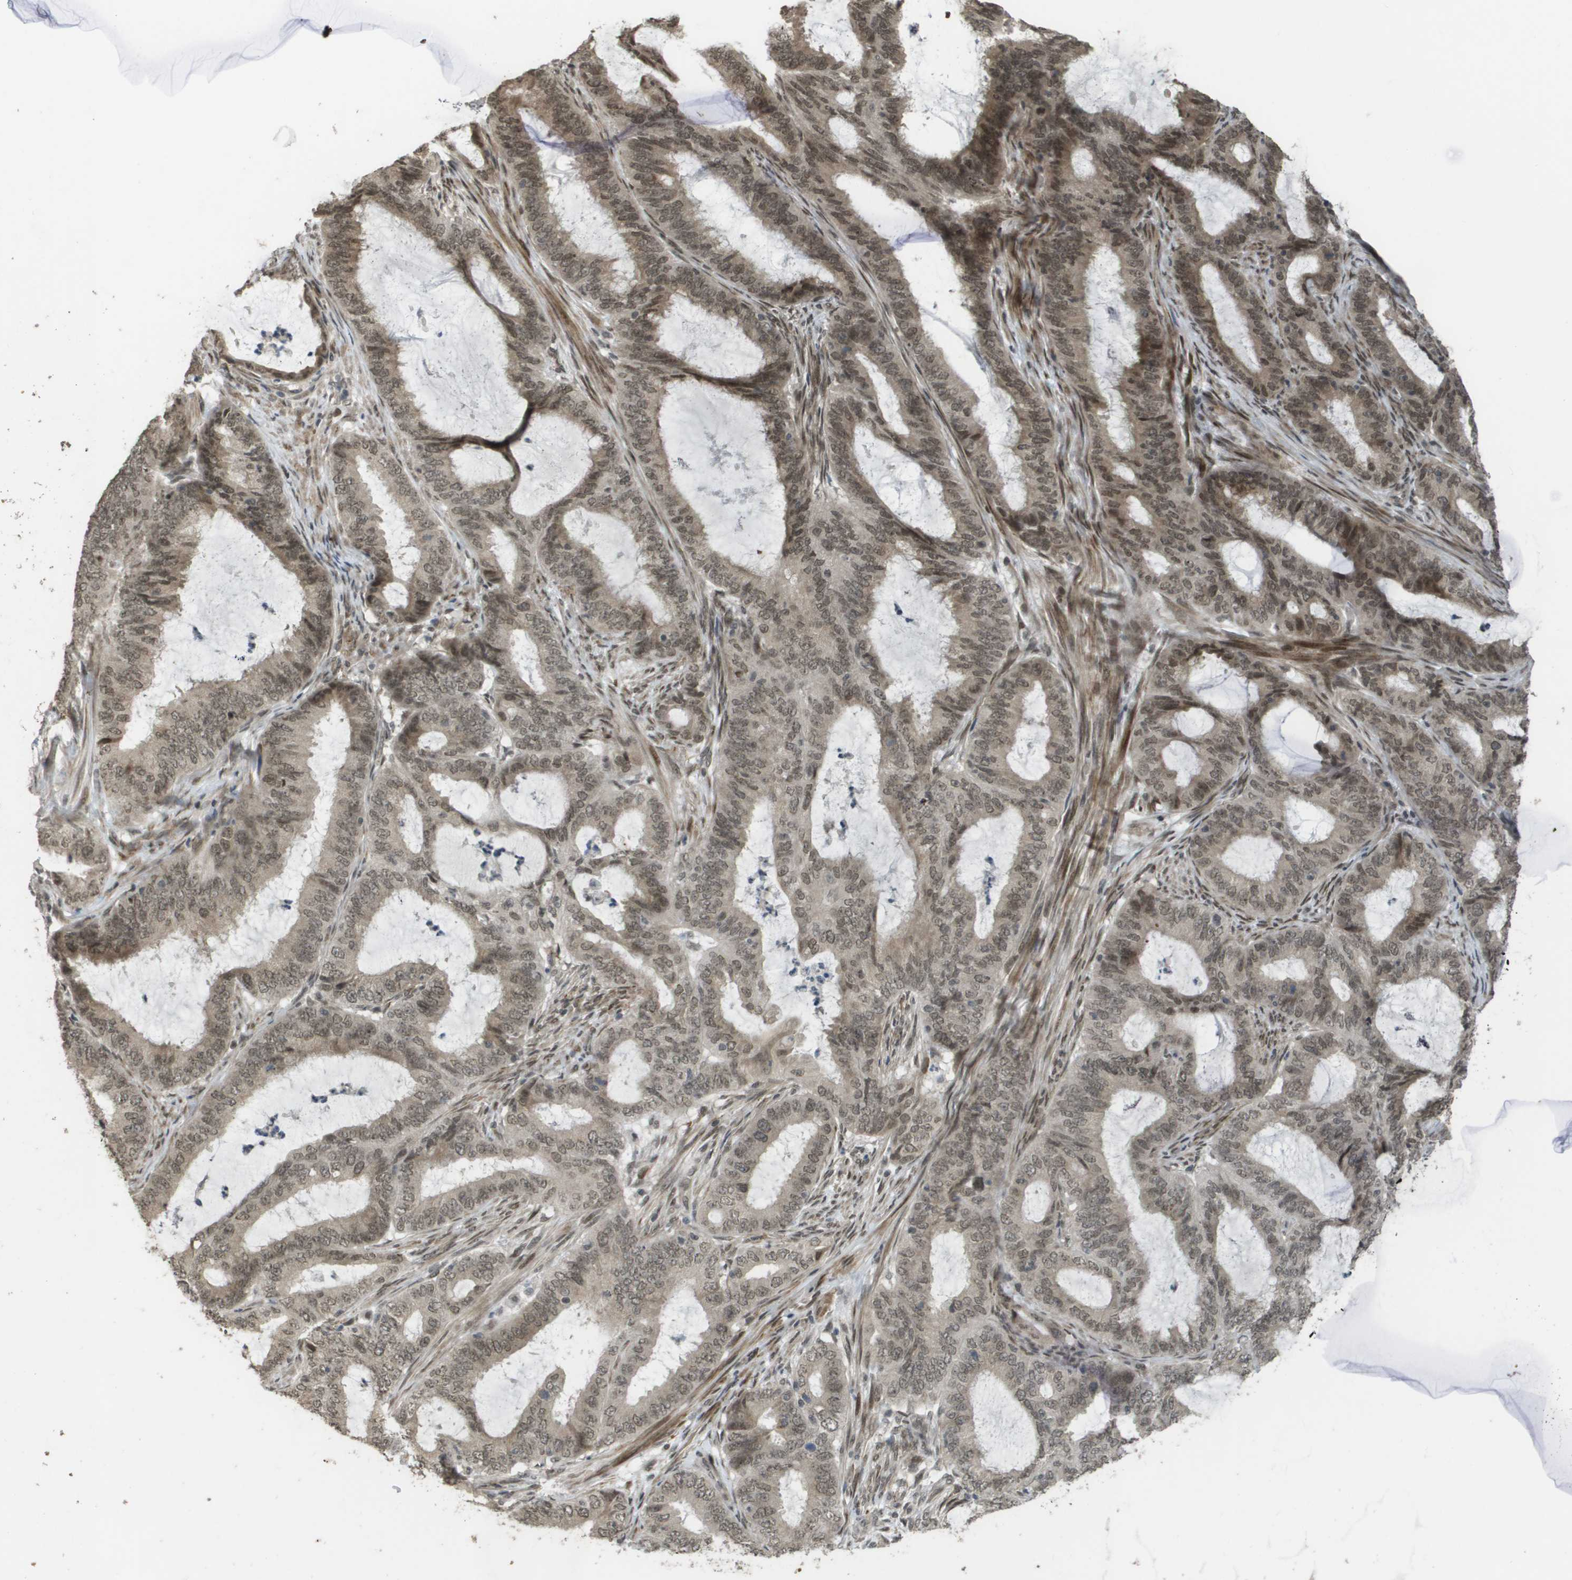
{"staining": {"intensity": "weak", "quantity": ">75%", "location": "cytoplasmic/membranous,nuclear"}, "tissue": "endometrial cancer", "cell_type": "Tumor cells", "image_type": "cancer", "snomed": [{"axis": "morphology", "description": "Adenocarcinoma, NOS"}, {"axis": "topography", "description": "Endometrium"}], "caption": "Protein analysis of endometrial cancer (adenocarcinoma) tissue exhibits weak cytoplasmic/membranous and nuclear positivity in about >75% of tumor cells.", "gene": "KAT5", "patient": {"sex": "female", "age": 70}}